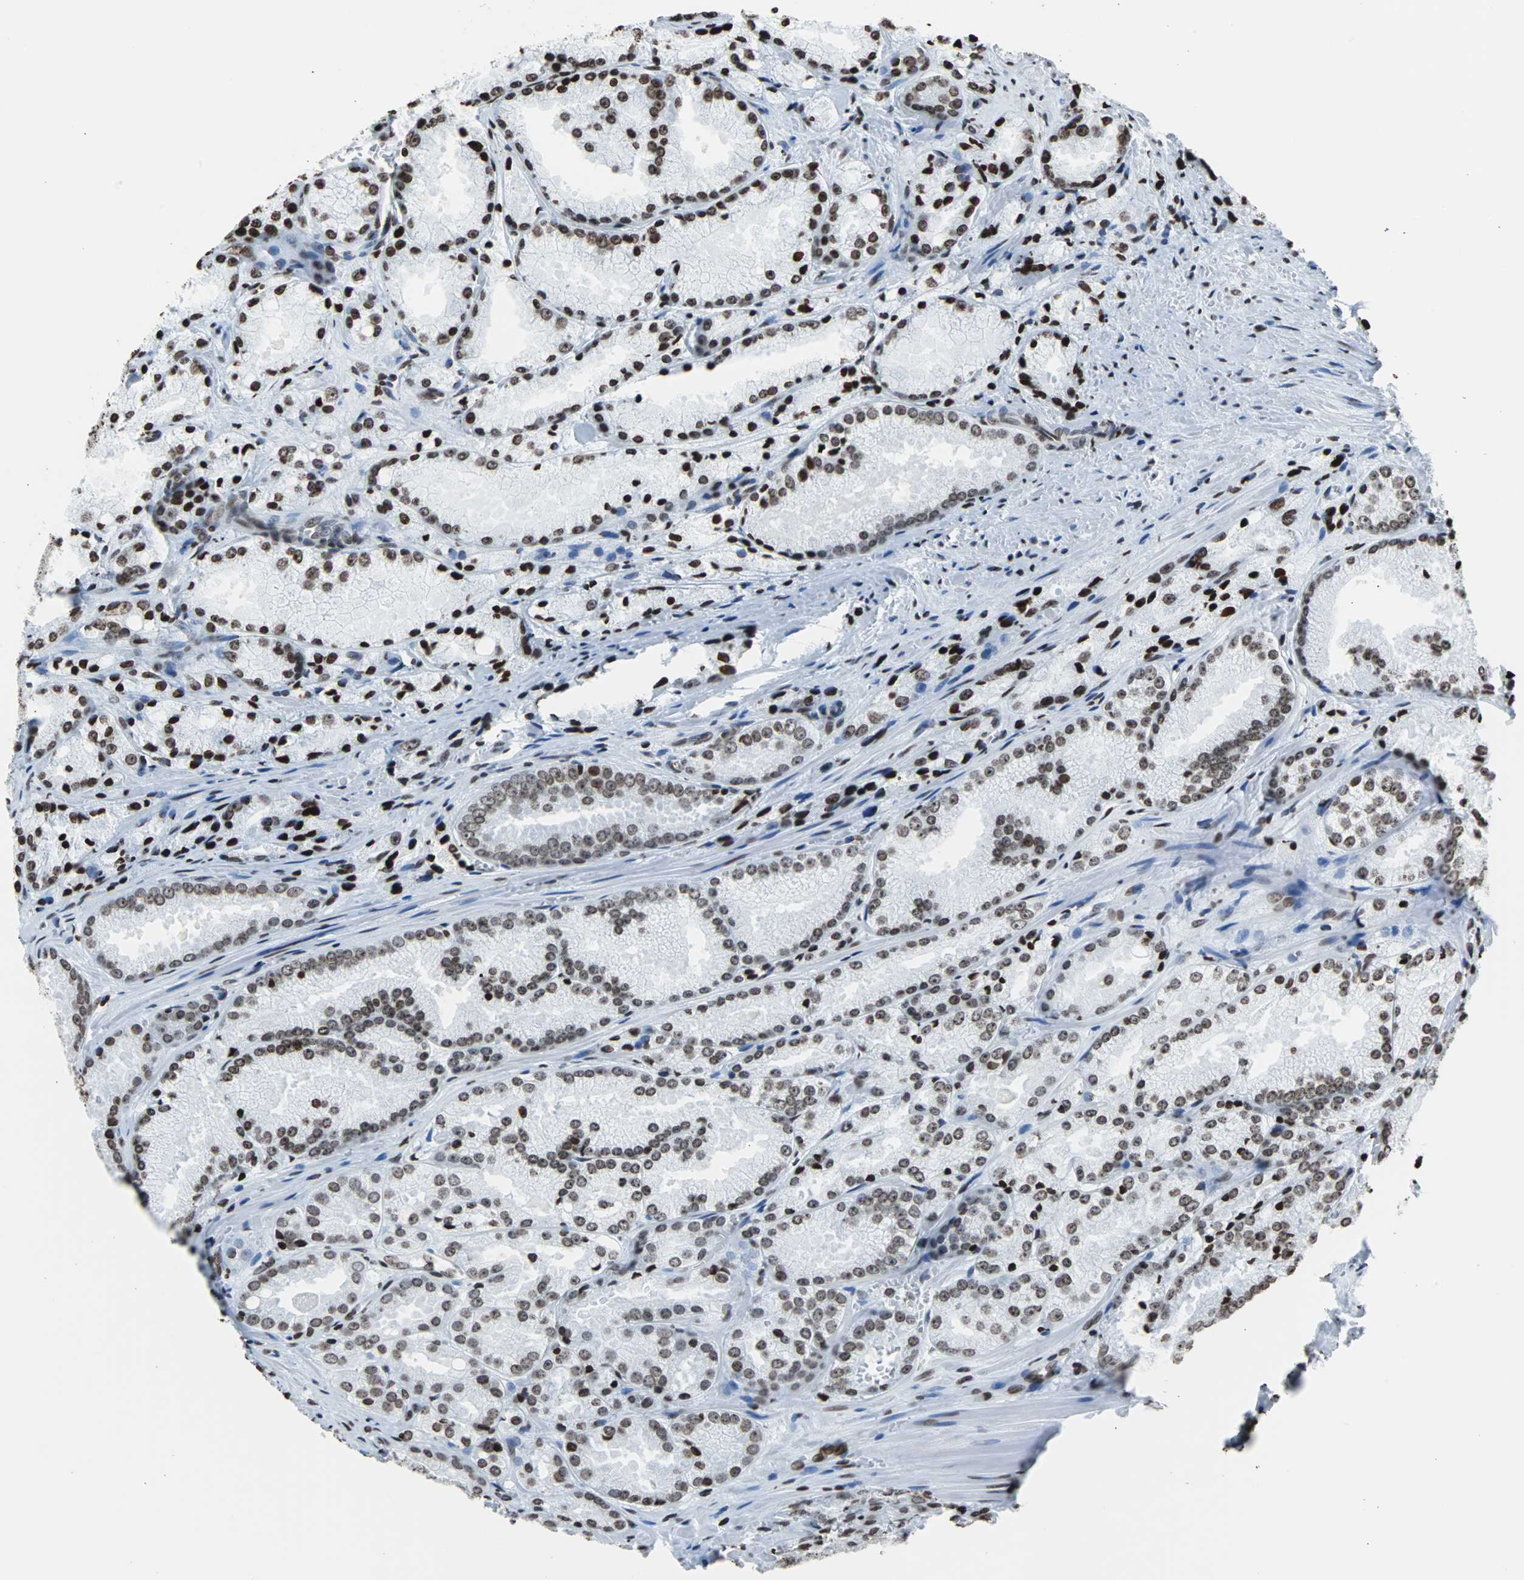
{"staining": {"intensity": "strong", "quantity": ">75%", "location": "nuclear"}, "tissue": "prostate cancer", "cell_type": "Tumor cells", "image_type": "cancer", "snomed": [{"axis": "morphology", "description": "Adenocarcinoma, Low grade"}, {"axis": "topography", "description": "Prostate"}], "caption": "Human prostate cancer stained with a protein marker demonstrates strong staining in tumor cells.", "gene": "H2BC18", "patient": {"sex": "male", "age": 64}}